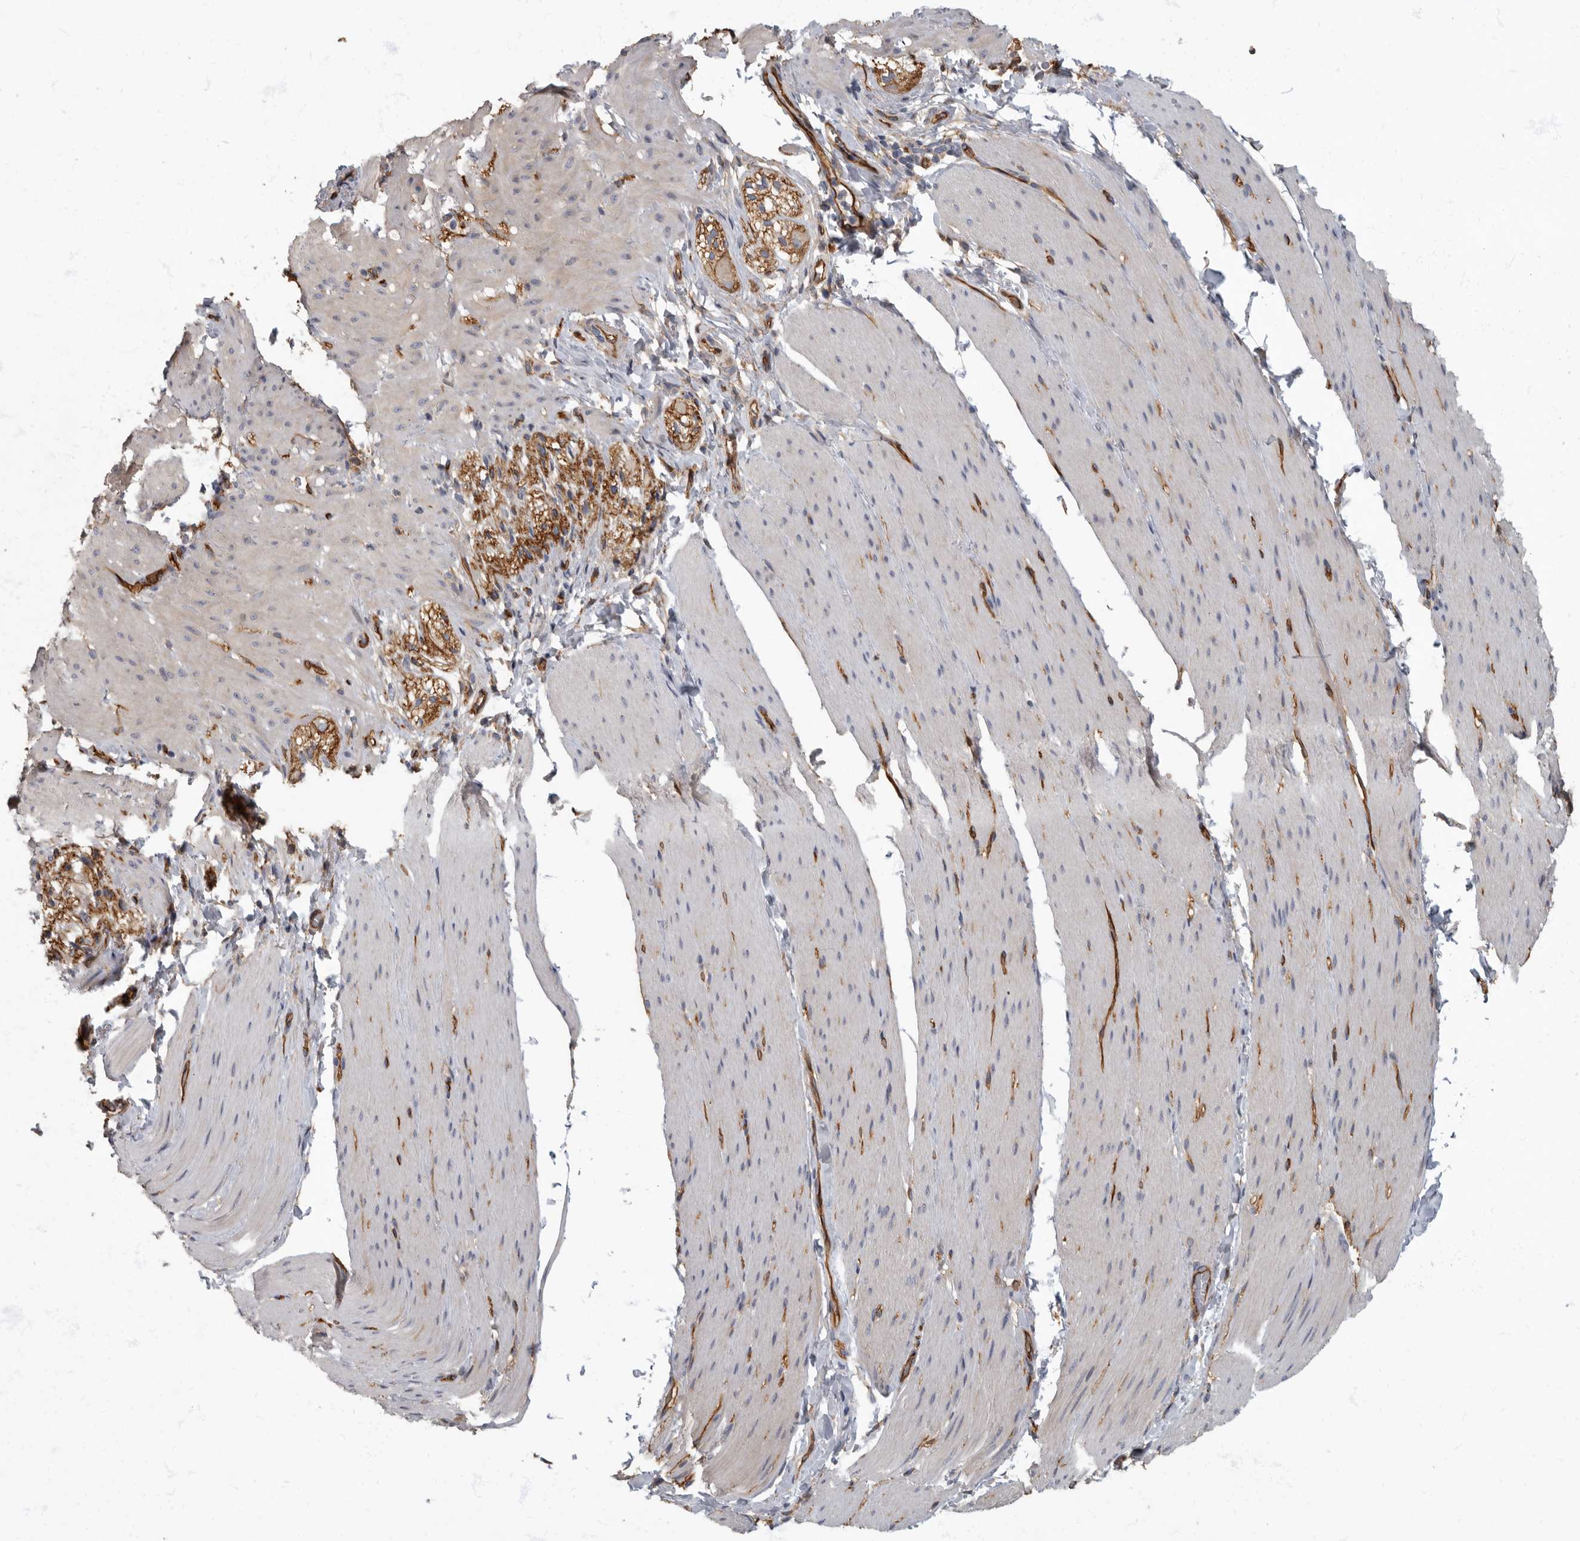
{"staining": {"intensity": "negative", "quantity": "none", "location": "none"}, "tissue": "smooth muscle", "cell_type": "Smooth muscle cells", "image_type": "normal", "snomed": [{"axis": "morphology", "description": "Normal tissue, NOS"}, {"axis": "topography", "description": "Smooth muscle"}, {"axis": "topography", "description": "Small intestine"}], "caption": "An immunohistochemistry histopathology image of benign smooth muscle is shown. There is no staining in smooth muscle cells of smooth muscle.", "gene": "PDK1", "patient": {"sex": "female", "age": 84}}